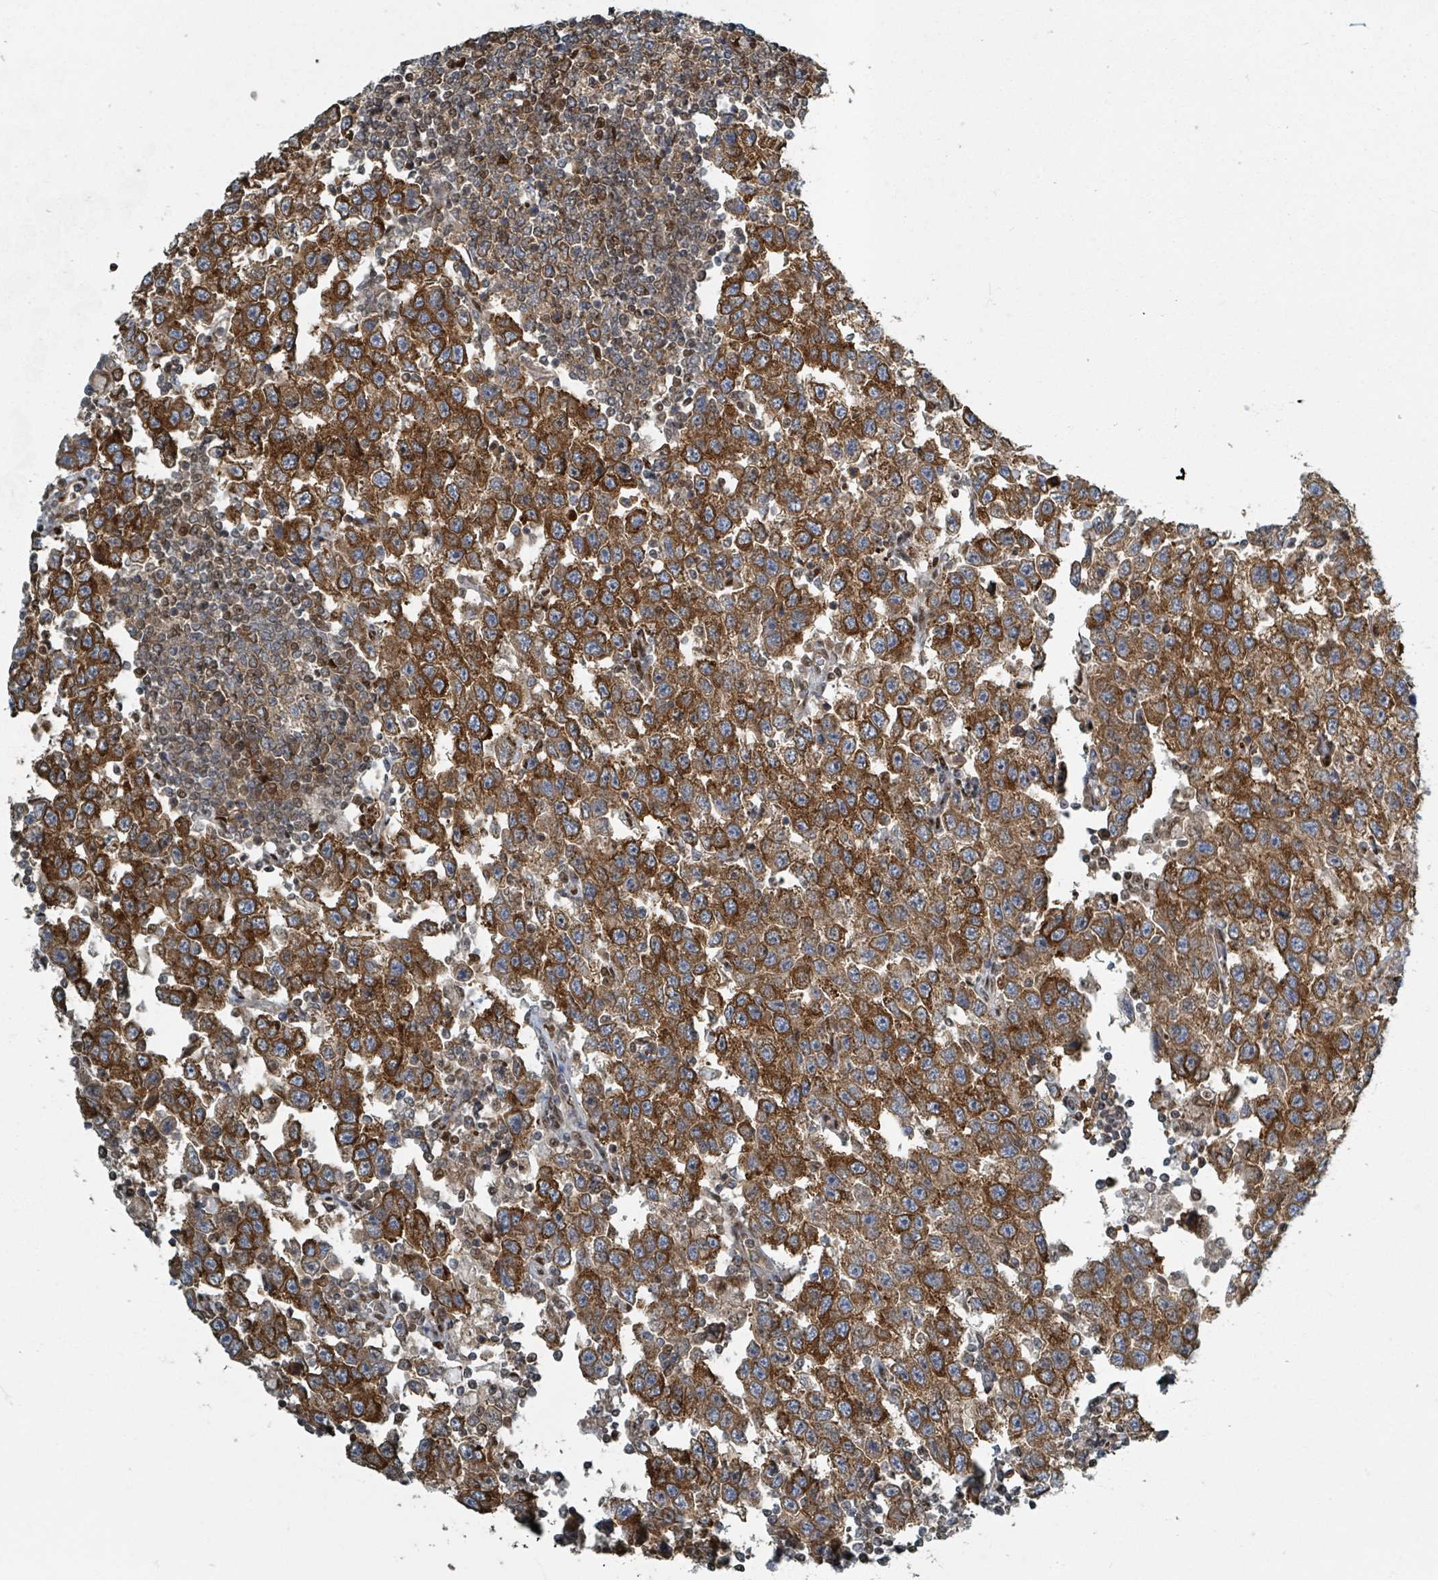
{"staining": {"intensity": "strong", "quantity": ">75%", "location": "cytoplasmic/membranous"}, "tissue": "testis cancer", "cell_type": "Tumor cells", "image_type": "cancer", "snomed": [{"axis": "morphology", "description": "Seminoma, NOS"}, {"axis": "topography", "description": "Testis"}], "caption": "Strong cytoplasmic/membranous staining is seen in about >75% of tumor cells in seminoma (testis).", "gene": "RHPN2", "patient": {"sex": "male", "age": 41}}